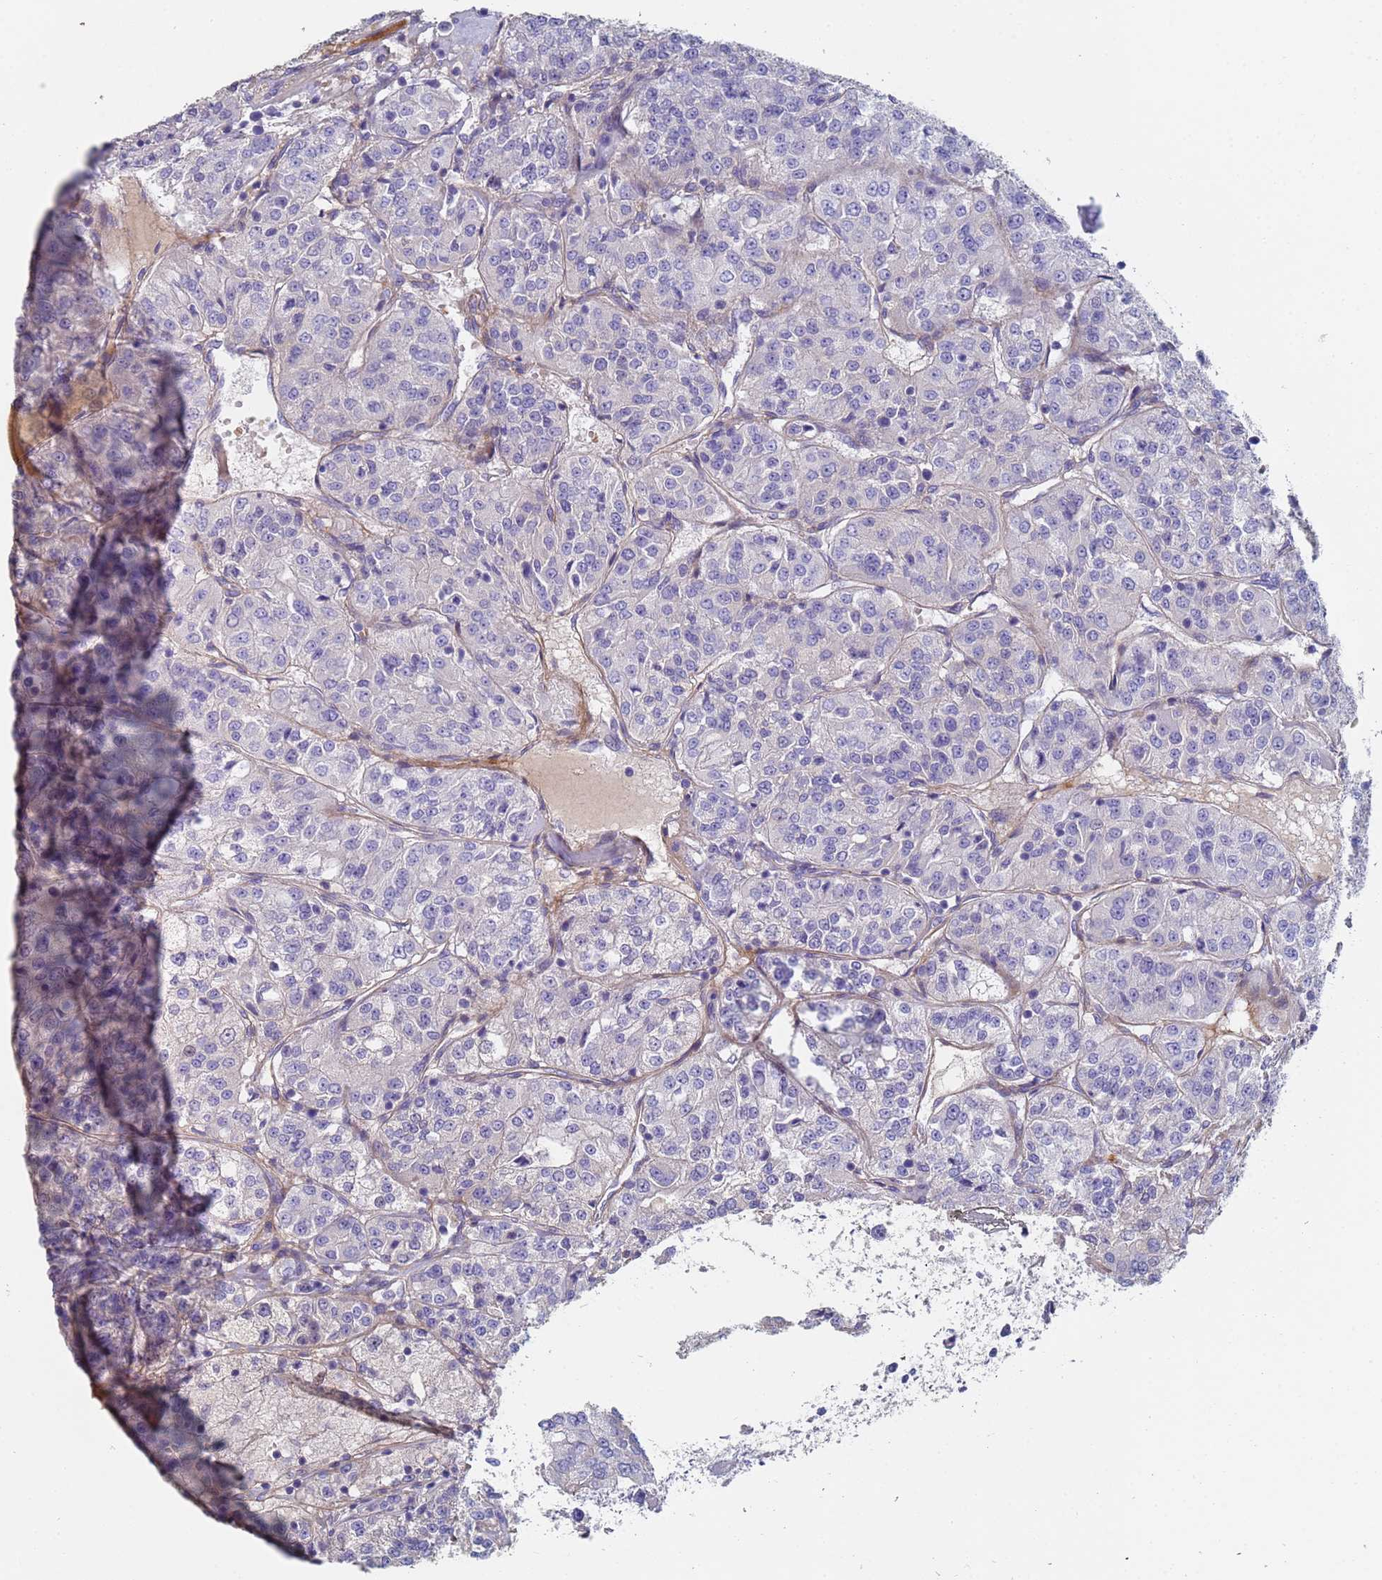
{"staining": {"intensity": "negative", "quantity": "none", "location": "none"}, "tissue": "renal cancer", "cell_type": "Tumor cells", "image_type": "cancer", "snomed": [{"axis": "morphology", "description": "Adenocarcinoma, NOS"}, {"axis": "topography", "description": "Kidney"}], "caption": "Tumor cells show no significant protein staining in renal cancer.", "gene": "ABCA8", "patient": {"sex": "female", "age": 63}}